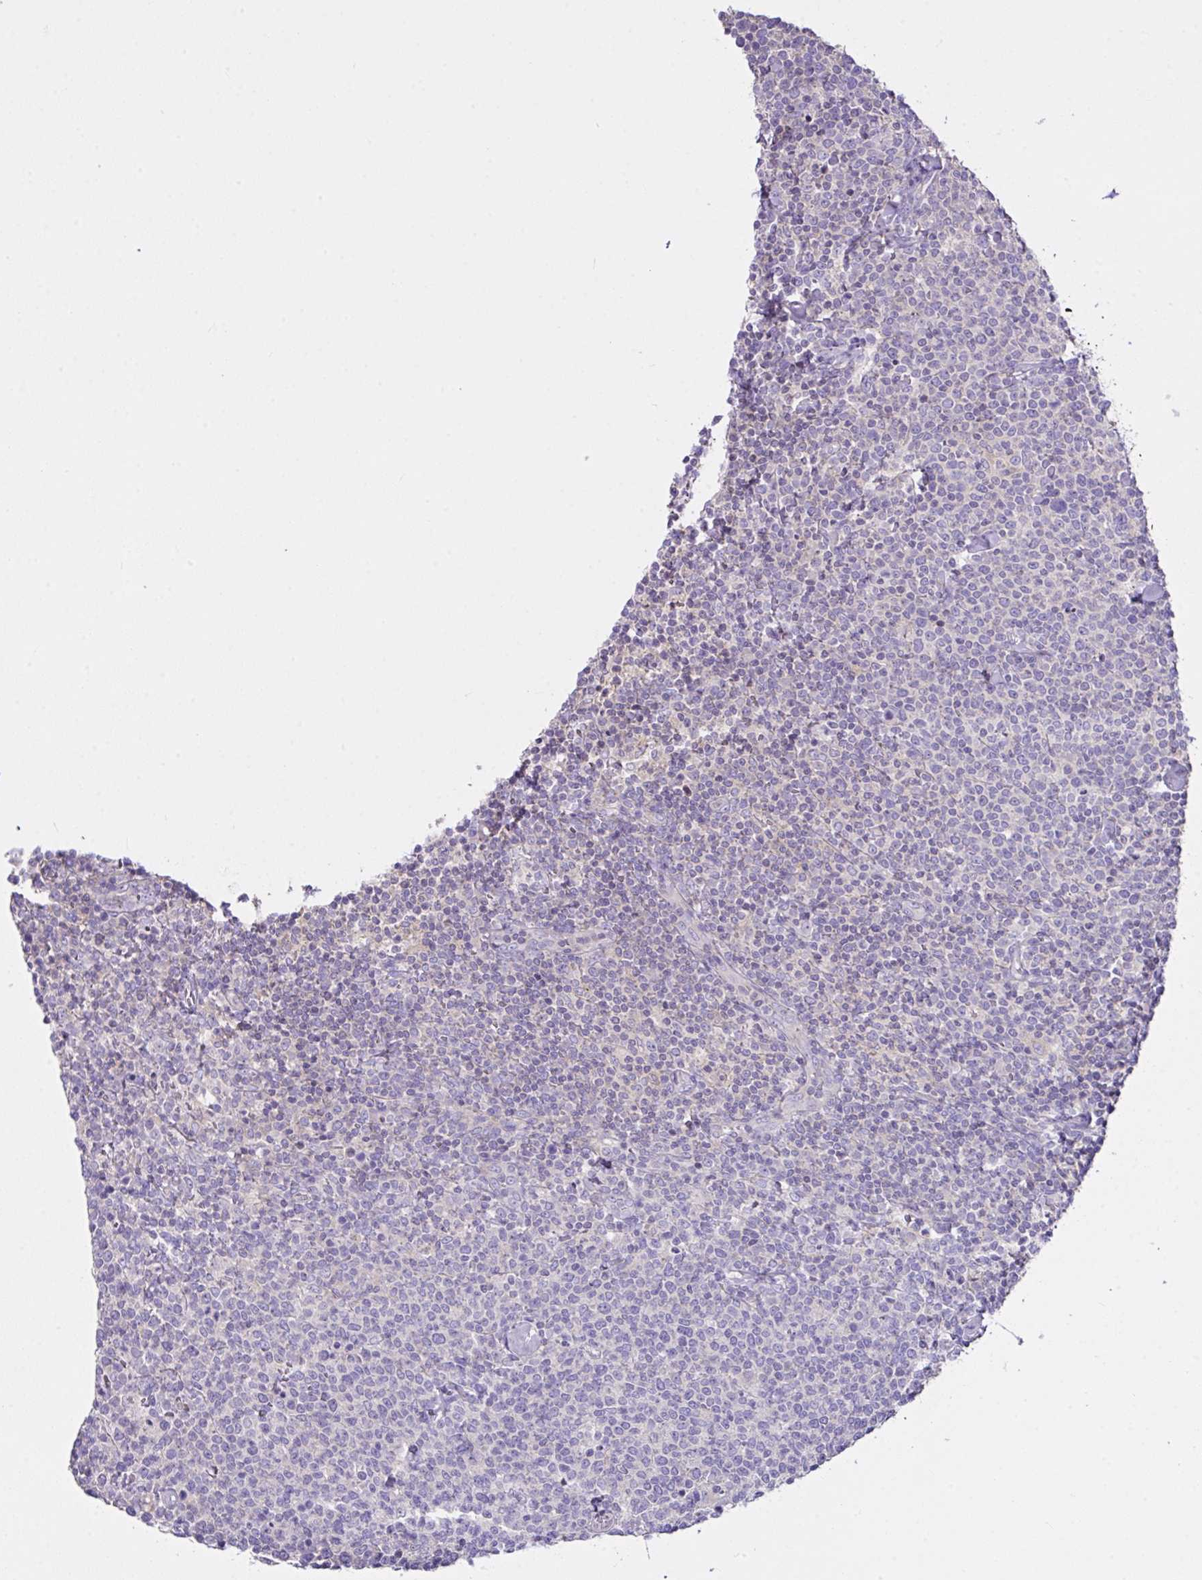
{"staining": {"intensity": "negative", "quantity": "none", "location": "none"}, "tissue": "lymphoma", "cell_type": "Tumor cells", "image_type": "cancer", "snomed": [{"axis": "morphology", "description": "Malignant lymphoma, non-Hodgkin's type, High grade"}, {"axis": "topography", "description": "Lymph node"}], "caption": "Lymphoma was stained to show a protein in brown. There is no significant staining in tumor cells.", "gene": "D2HGDH", "patient": {"sex": "male", "age": 61}}